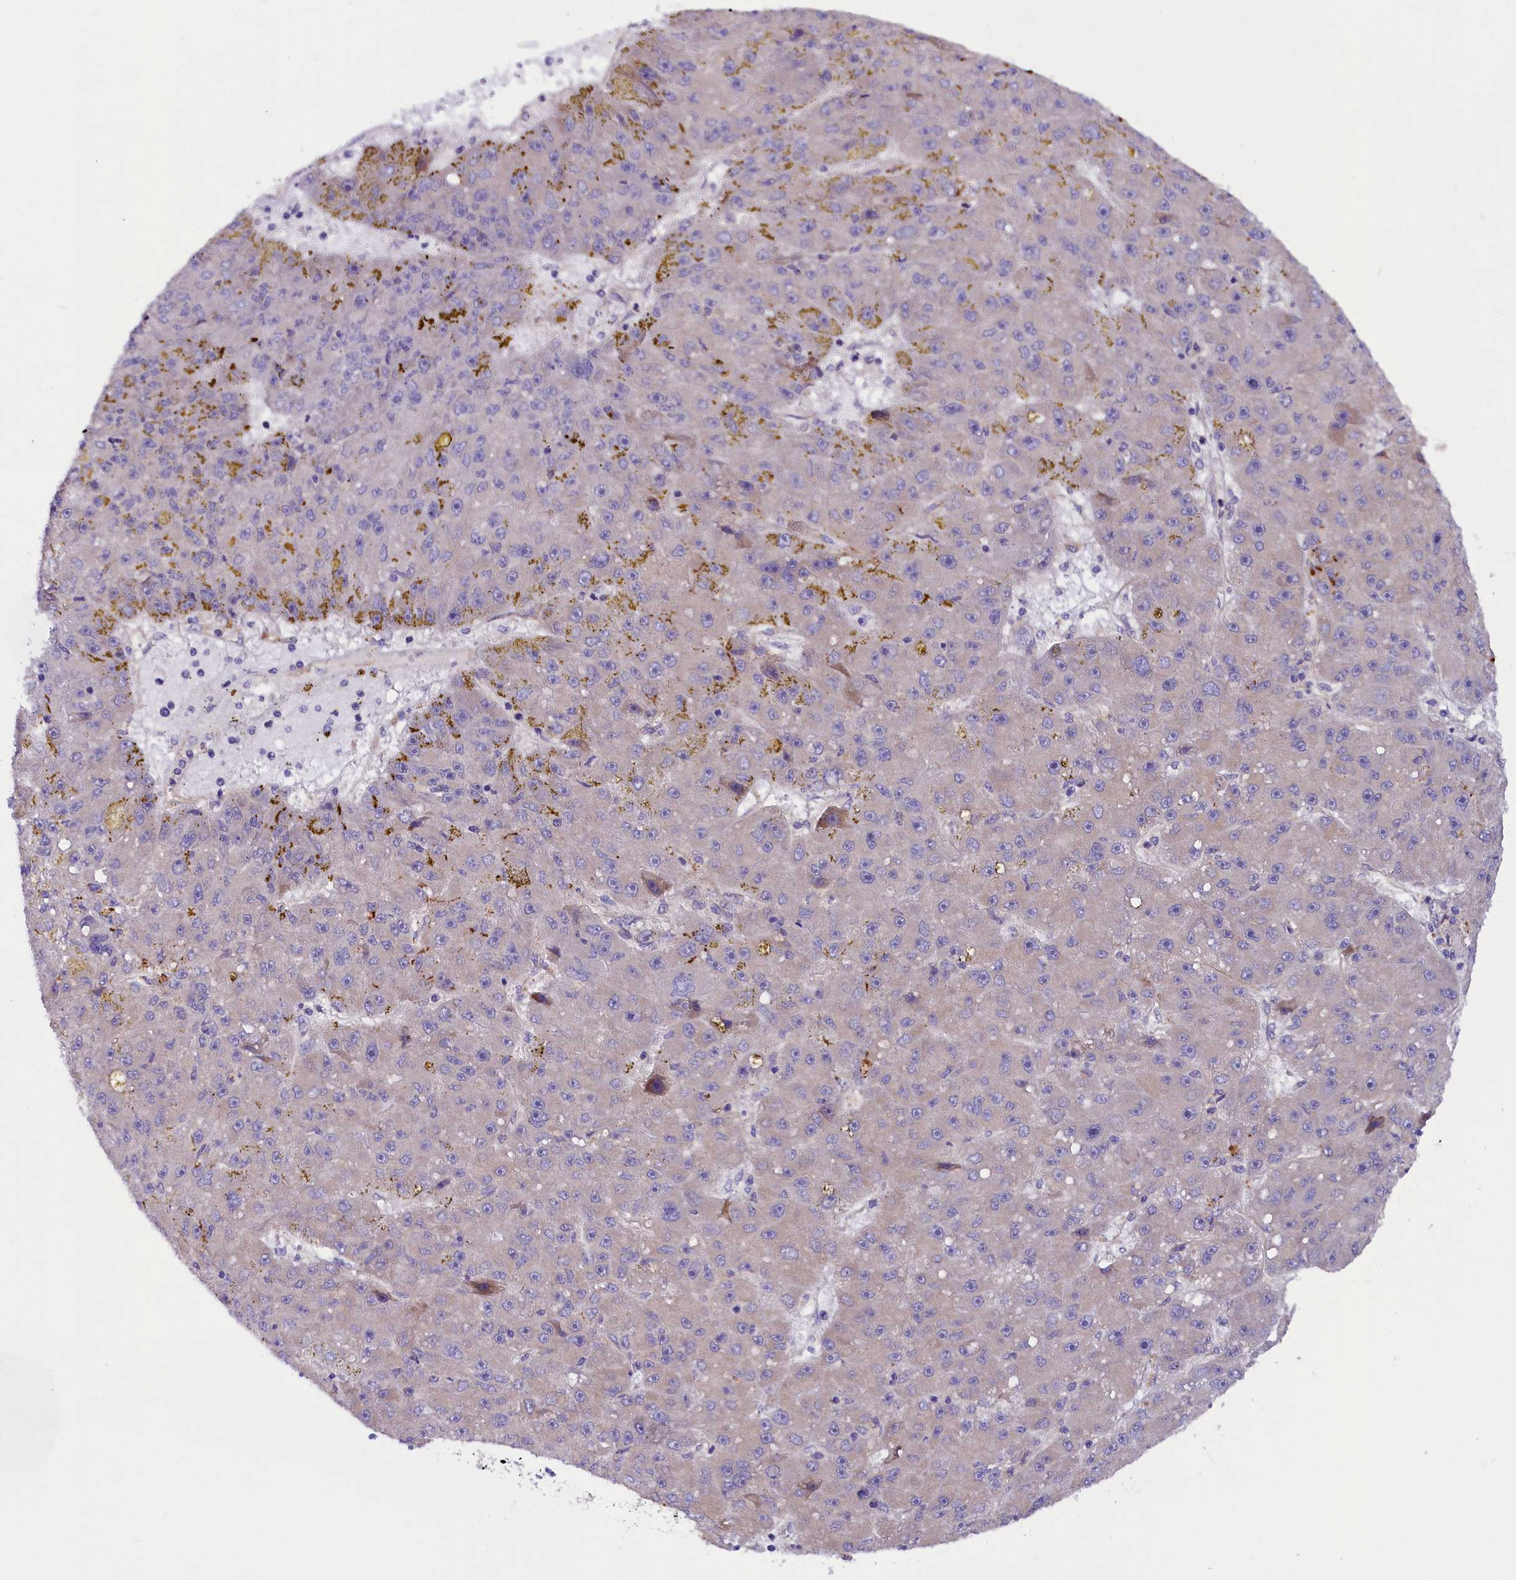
{"staining": {"intensity": "weak", "quantity": "<25%", "location": "cytoplasmic/membranous"}, "tissue": "liver cancer", "cell_type": "Tumor cells", "image_type": "cancer", "snomed": [{"axis": "morphology", "description": "Carcinoma, Hepatocellular, NOS"}, {"axis": "topography", "description": "Liver"}], "caption": "An IHC micrograph of liver cancer is shown. There is no staining in tumor cells of liver cancer.", "gene": "DNAJB9", "patient": {"sex": "male", "age": 67}}